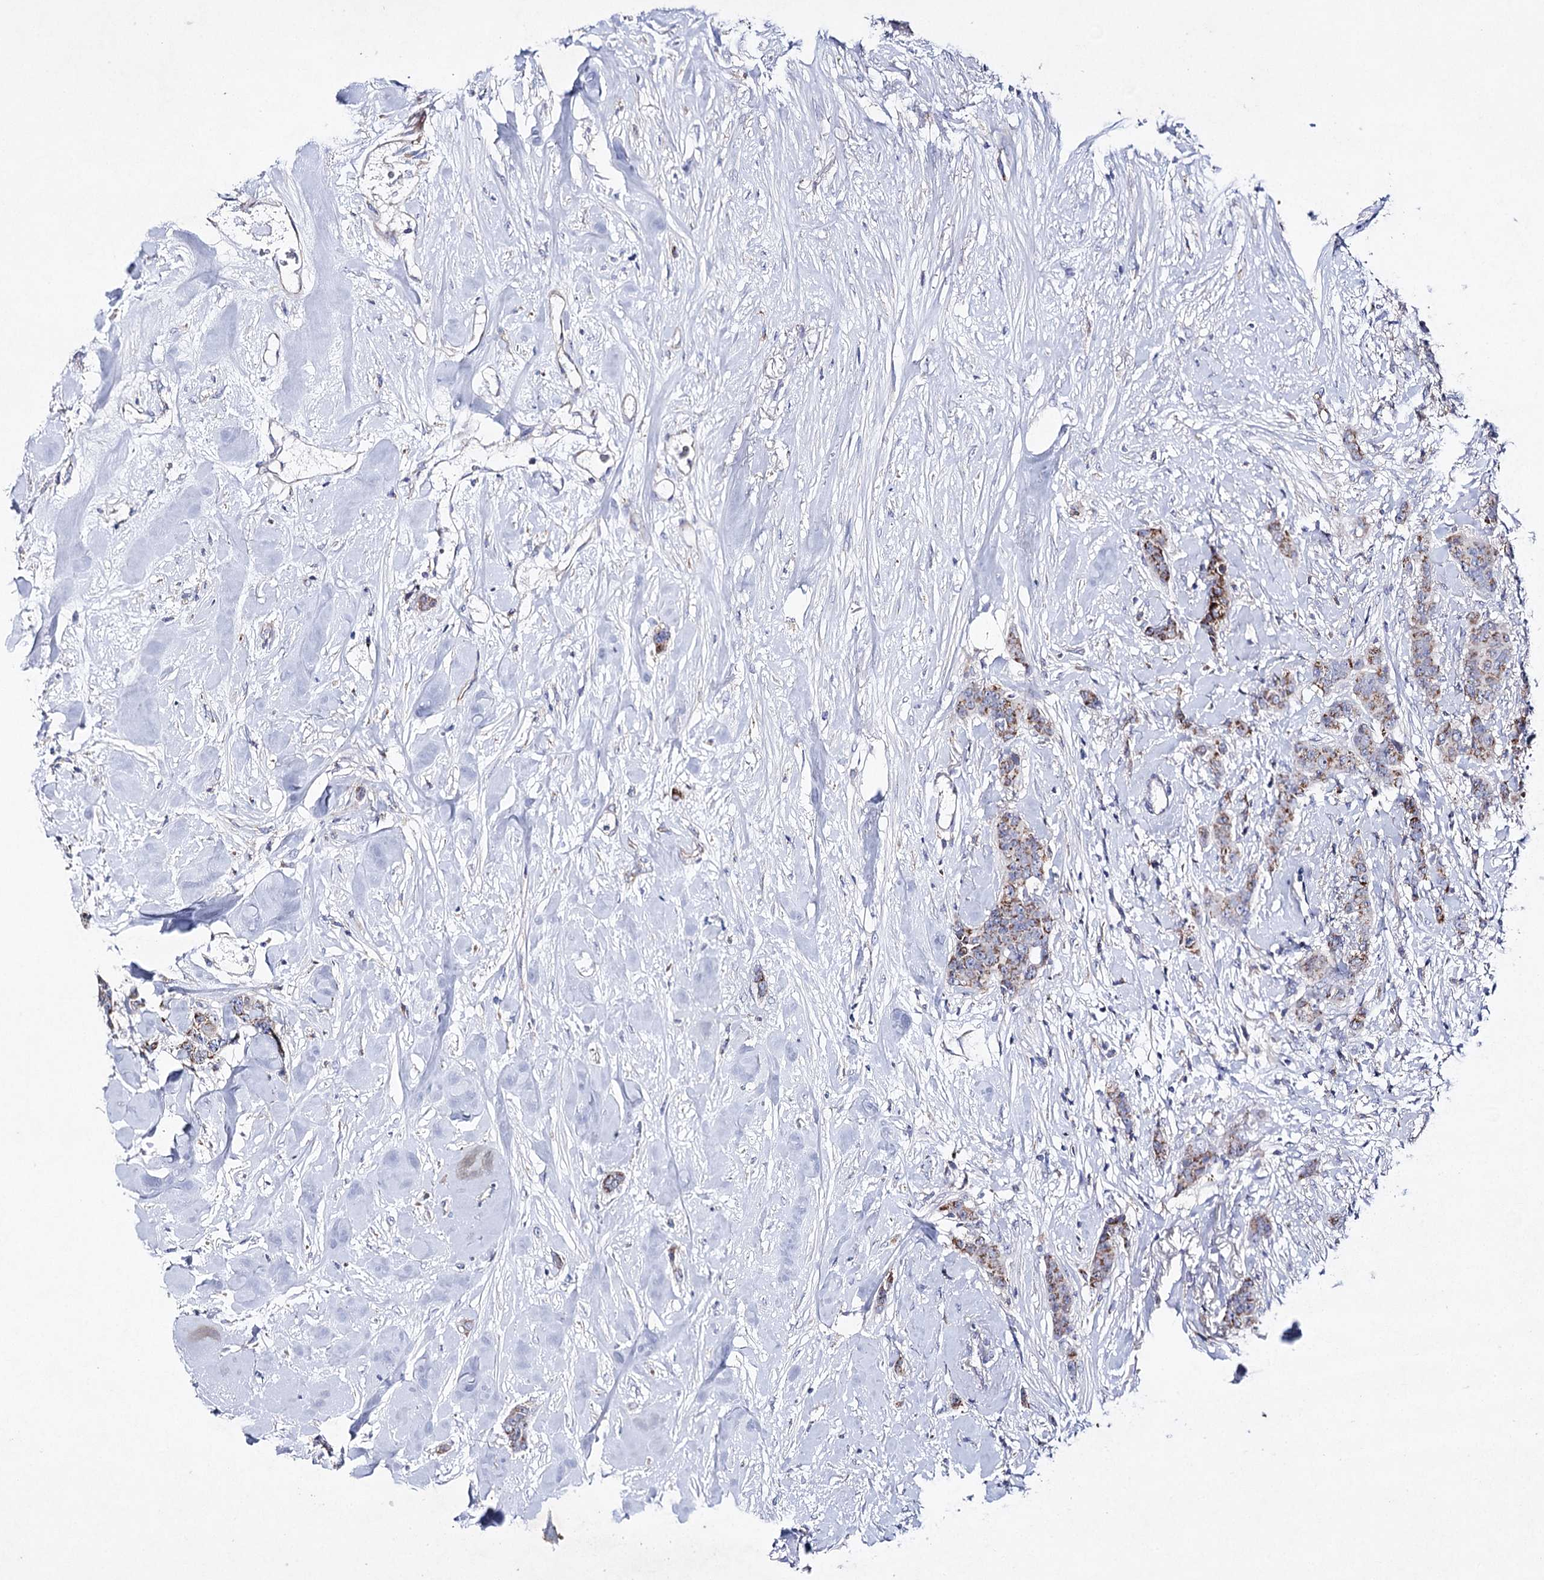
{"staining": {"intensity": "moderate", "quantity": ">75%", "location": "cytoplasmic/membranous"}, "tissue": "breast cancer", "cell_type": "Tumor cells", "image_type": "cancer", "snomed": [{"axis": "morphology", "description": "Duct carcinoma"}, {"axis": "topography", "description": "Breast"}], "caption": "Protein staining reveals moderate cytoplasmic/membranous positivity in approximately >75% of tumor cells in breast cancer. (Brightfield microscopy of DAB IHC at high magnification).", "gene": "COX15", "patient": {"sex": "female", "age": 40}}